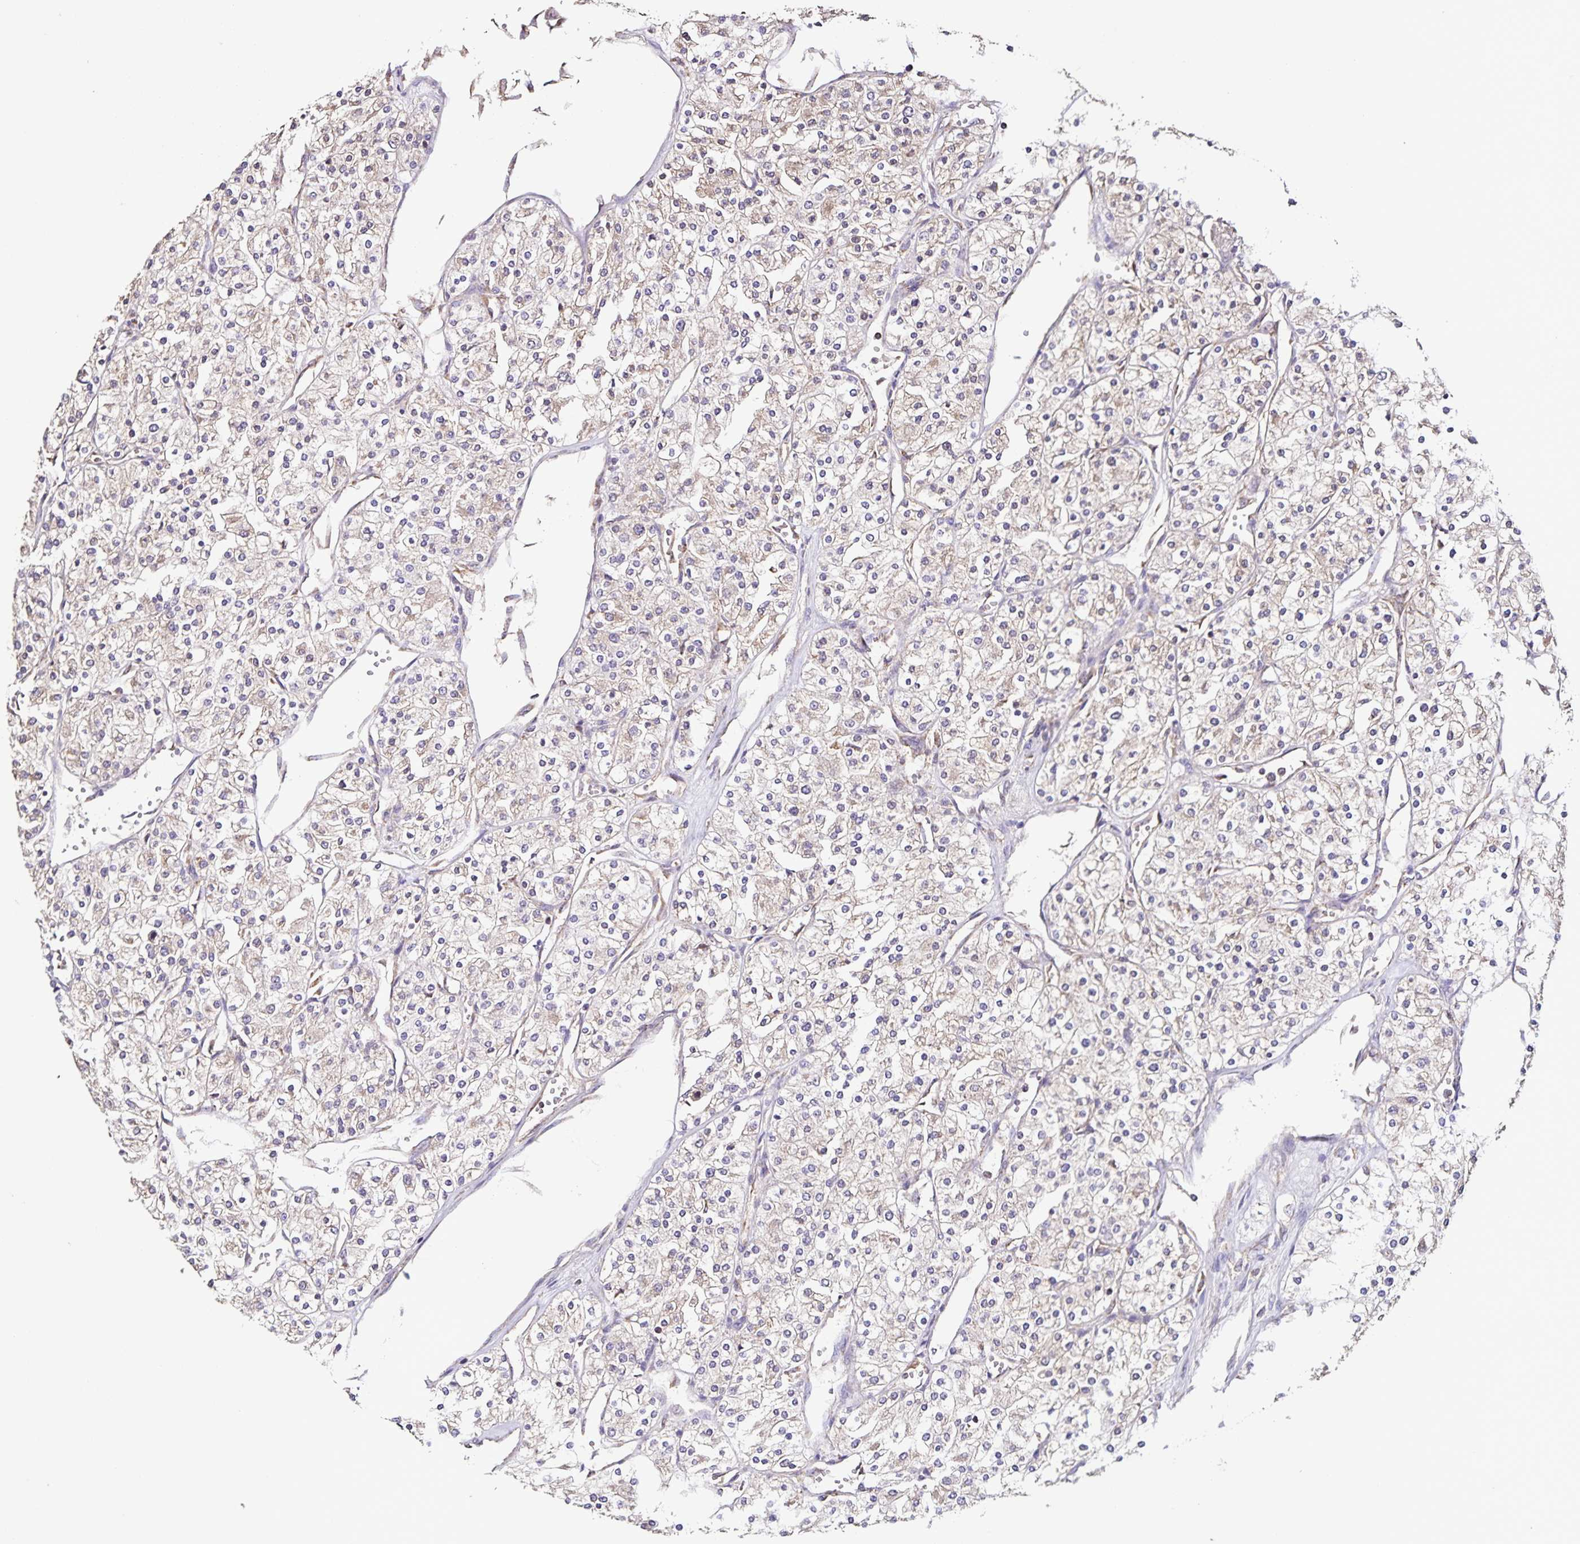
{"staining": {"intensity": "weak", "quantity": "25%-75%", "location": "cytoplasmic/membranous"}, "tissue": "renal cancer", "cell_type": "Tumor cells", "image_type": "cancer", "snomed": [{"axis": "morphology", "description": "Adenocarcinoma, NOS"}, {"axis": "topography", "description": "Kidney"}], "caption": "A high-resolution photomicrograph shows IHC staining of adenocarcinoma (renal), which reveals weak cytoplasmic/membranous expression in approximately 25%-75% of tumor cells. (brown staining indicates protein expression, while blue staining denotes nuclei).", "gene": "MAN1A1", "patient": {"sex": "male", "age": 80}}